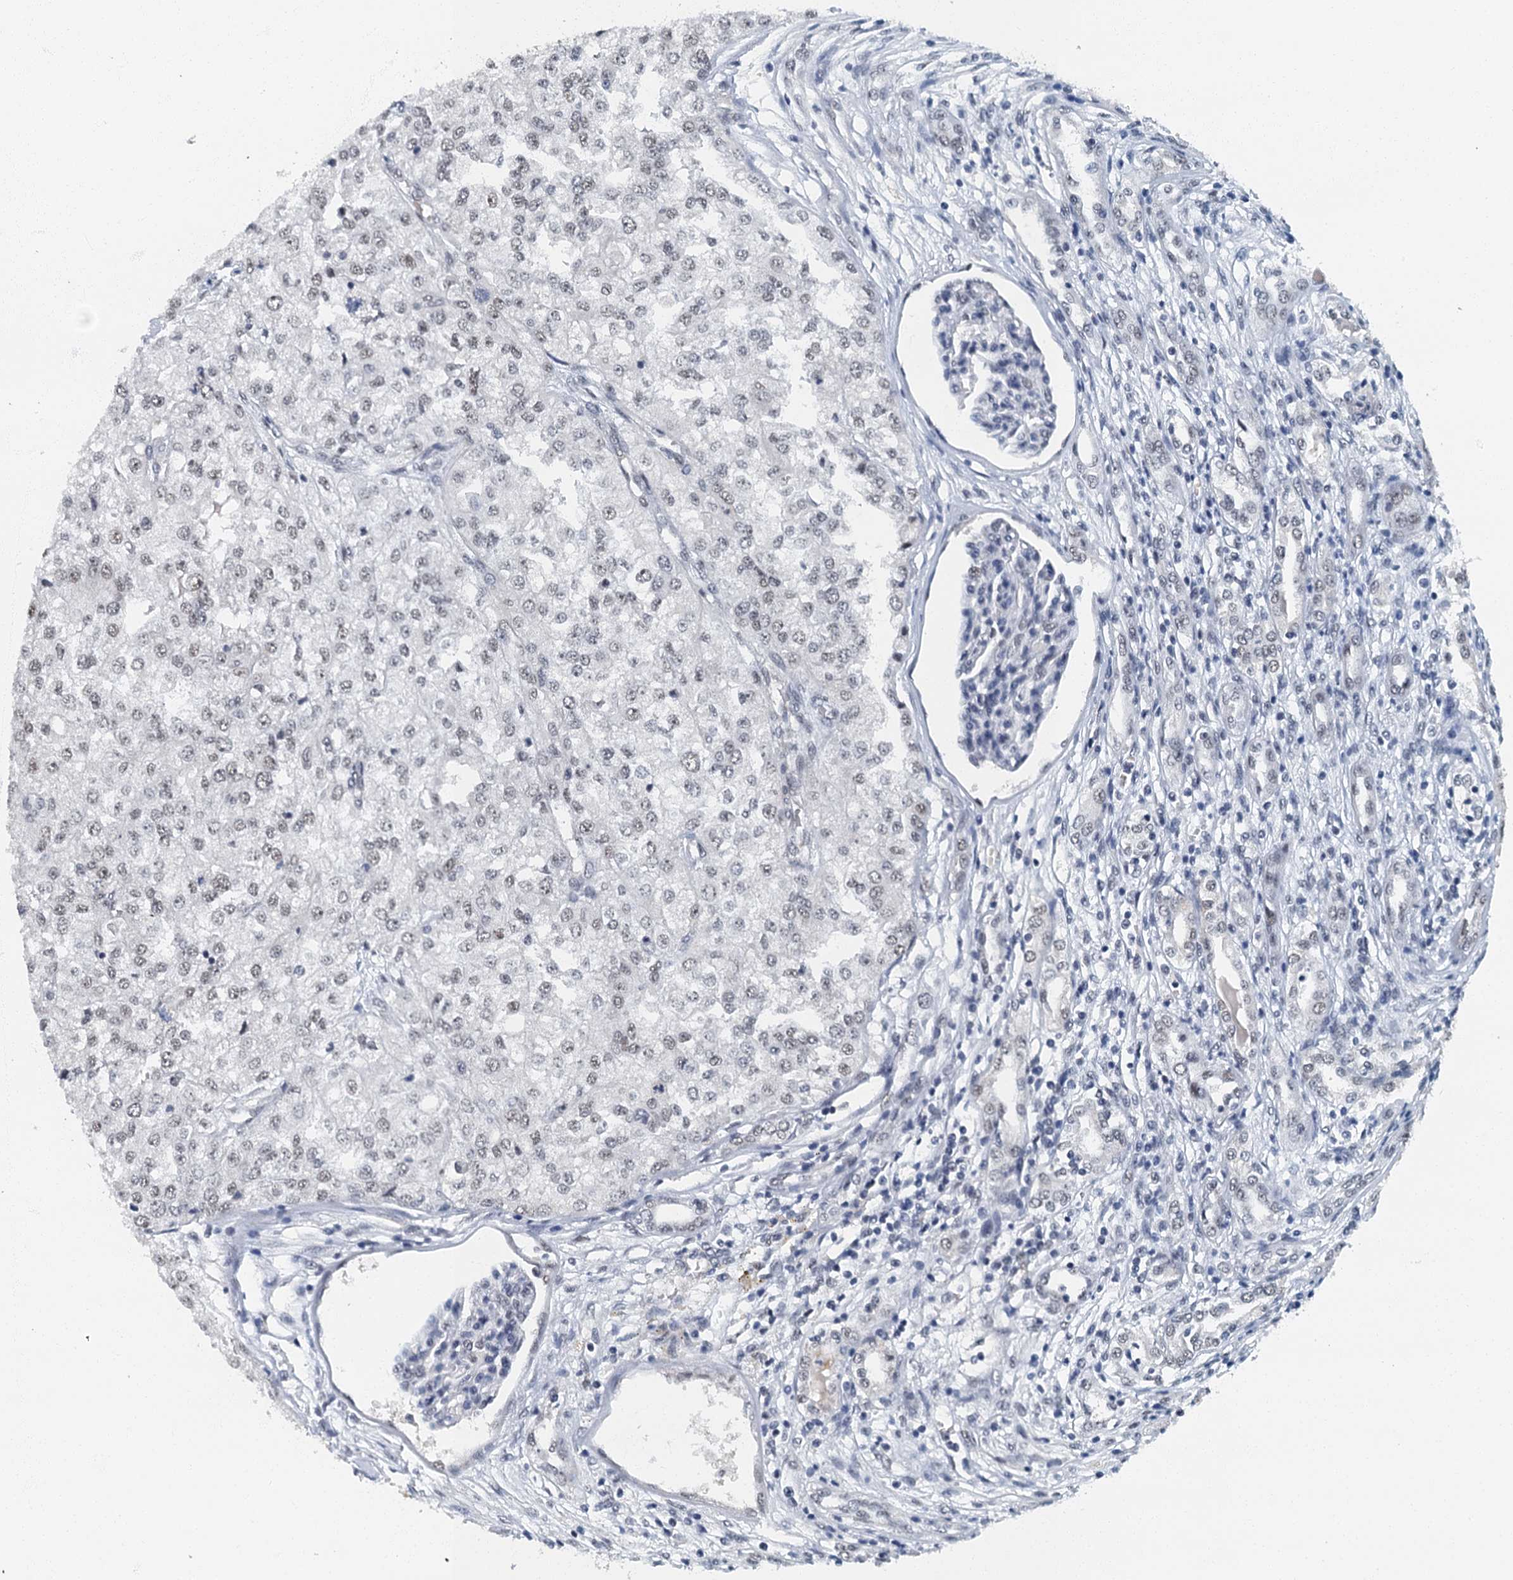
{"staining": {"intensity": "negative", "quantity": "none", "location": "none"}, "tissue": "renal cancer", "cell_type": "Tumor cells", "image_type": "cancer", "snomed": [{"axis": "morphology", "description": "Adenocarcinoma, NOS"}, {"axis": "topography", "description": "Kidney"}], "caption": "Tumor cells are negative for protein expression in human renal adenocarcinoma.", "gene": "GADL1", "patient": {"sex": "female", "age": 54}}